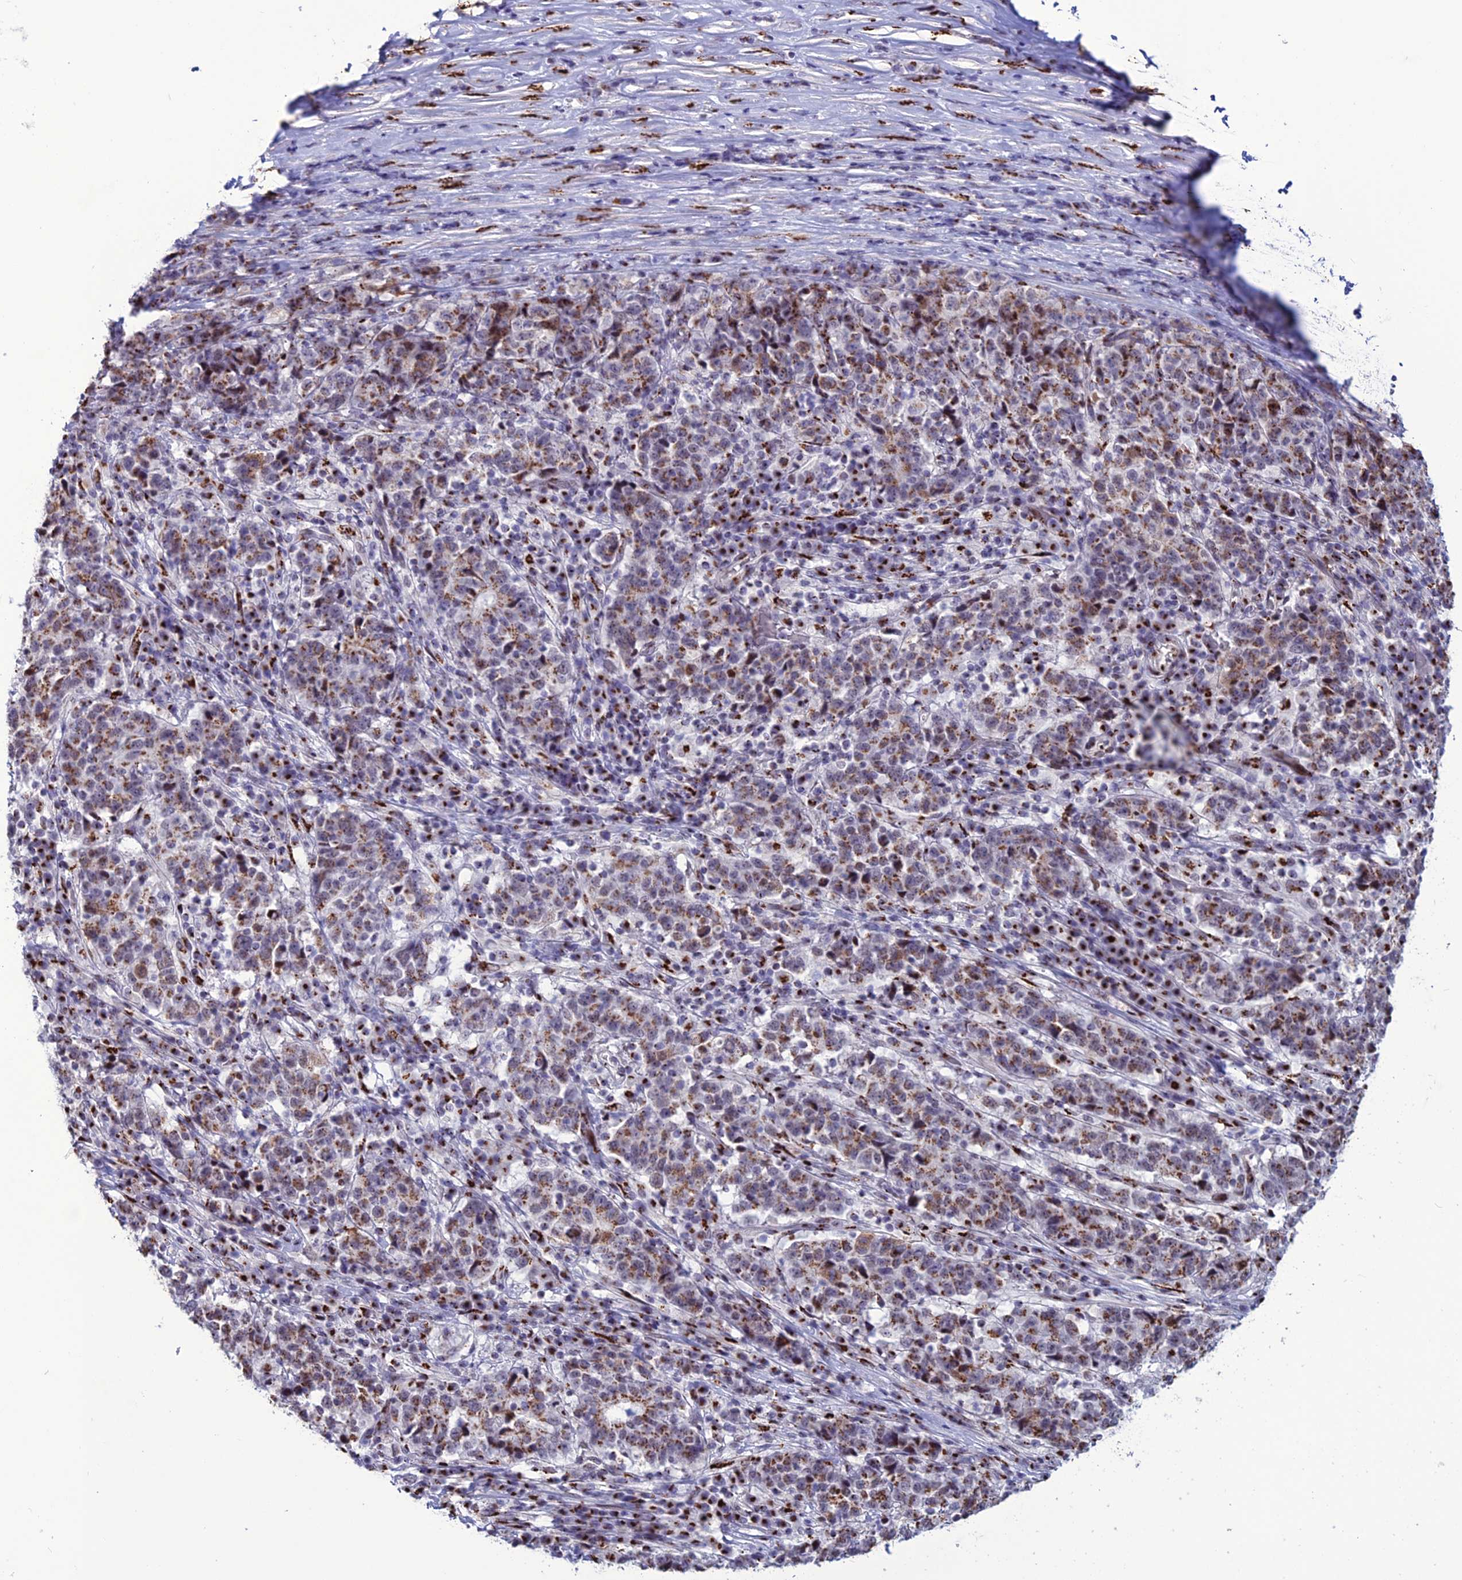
{"staining": {"intensity": "moderate", "quantity": ">75%", "location": "cytoplasmic/membranous"}, "tissue": "stomach cancer", "cell_type": "Tumor cells", "image_type": "cancer", "snomed": [{"axis": "morphology", "description": "Adenocarcinoma, NOS"}, {"axis": "topography", "description": "Stomach"}], "caption": "The immunohistochemical stain shows moderate cytoplasmic/membranous positivity in tumor cells of adenocarcinoma (stomach) tissue. The protein of interest is stained brown, and the nuclei are stained in blue (DAB (3,3'-diaminobenzidine) IHC with brightfield microscopy, high magnification).", "gene": "PLEKHA4", "patient": {"sex": "male", "age": 59}}